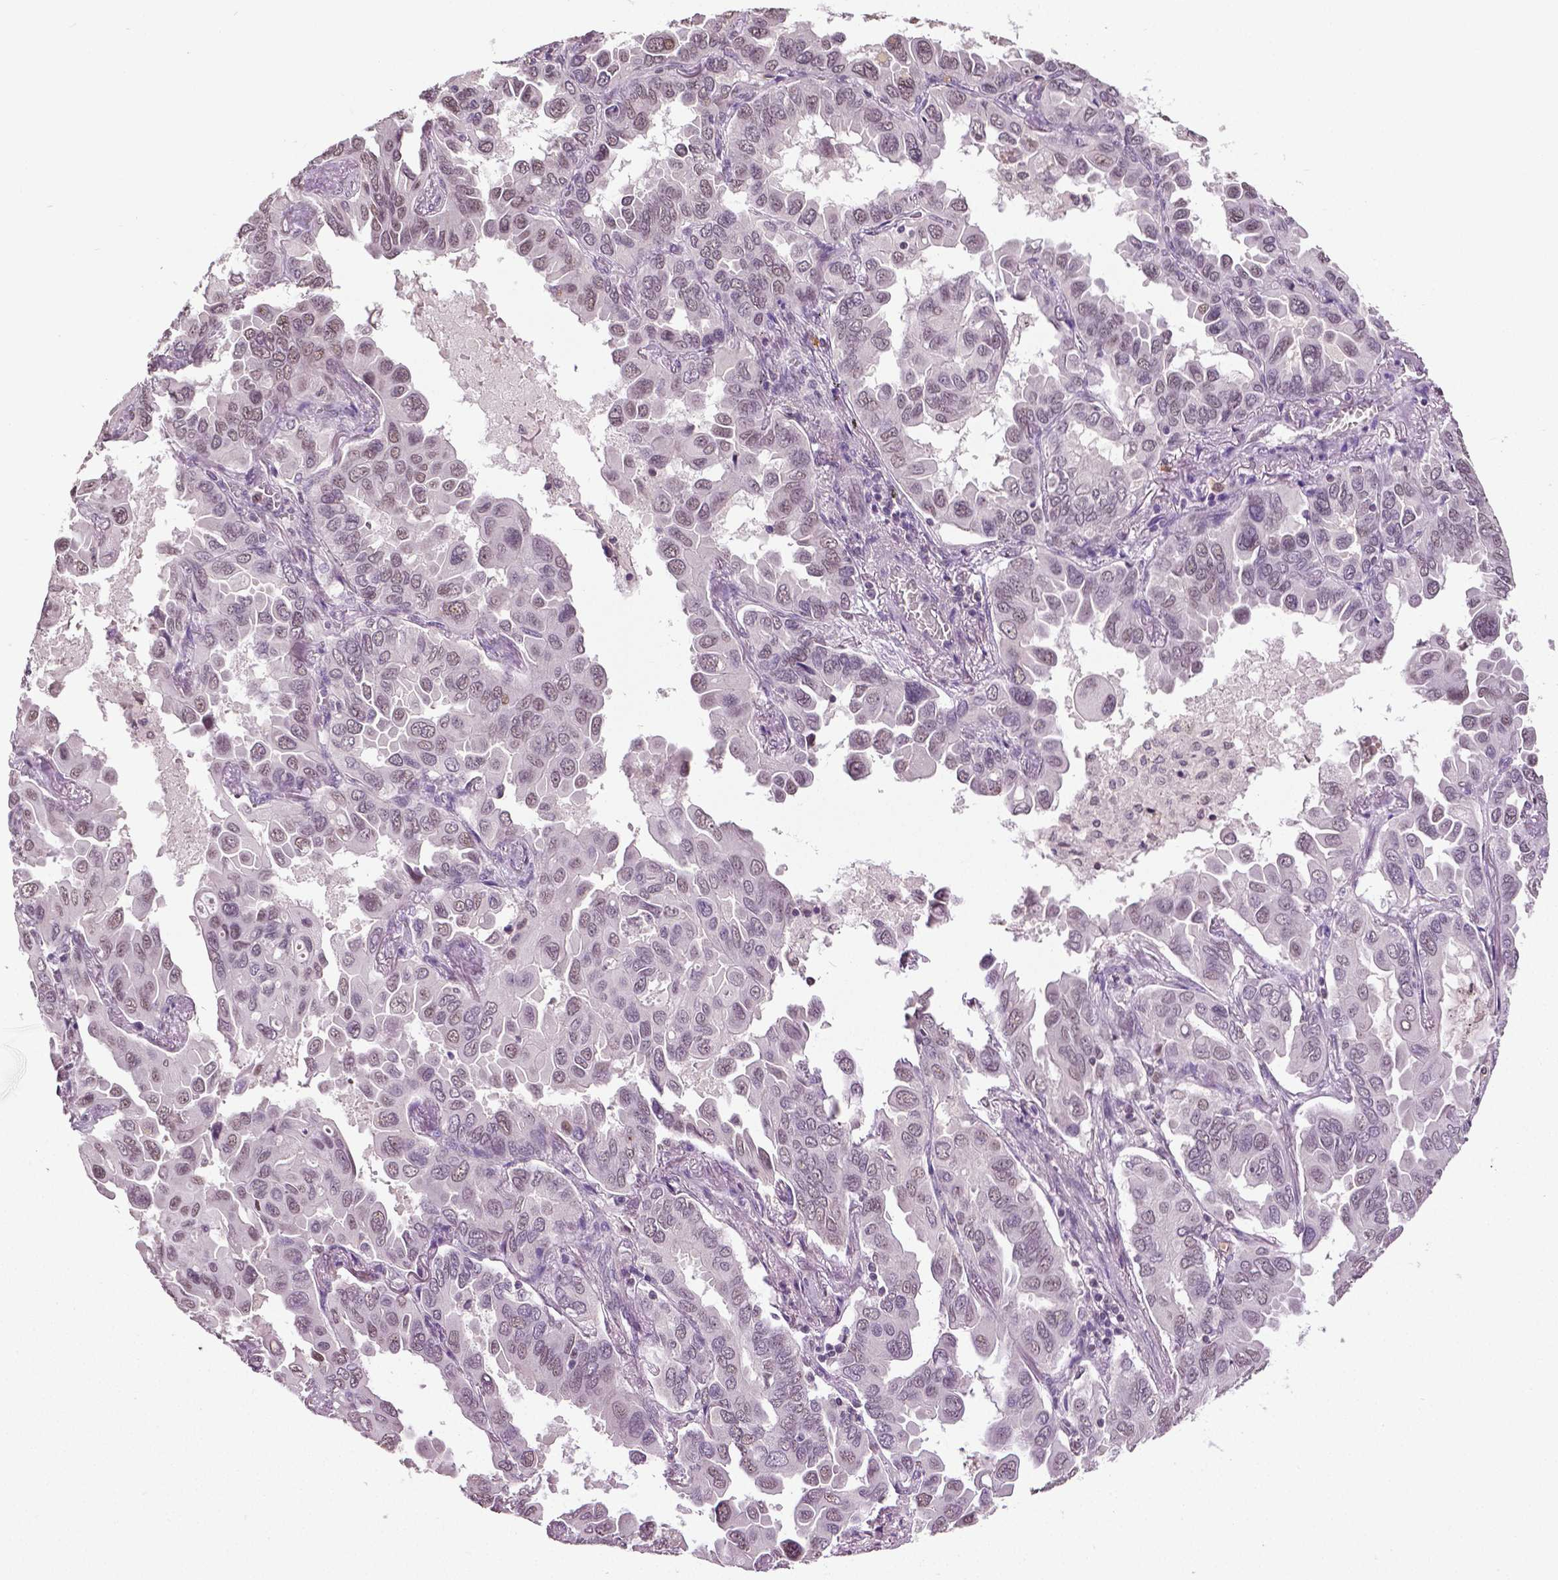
{"staining": {"intensity": "weak", "quantity": "<25%", "location": "nuclear"}, "tissue": "lung cancer", "cell_type": "Tumor cells", "image_type": "cancer", "snomed": [{"axis": "morphology", "description": "Adenocarcinoma, NOS"}, {"axis": "topography", "description": "Lung"}], "caption": "Tumor cells are negative for protein expression in human adenocarcinoma (lung). (Brightfield microscopy of DAB immunohistochemistry (IHC) at high magnification).", "gene": "DLX5", "patient": {"sex": "male", "age": 64}}